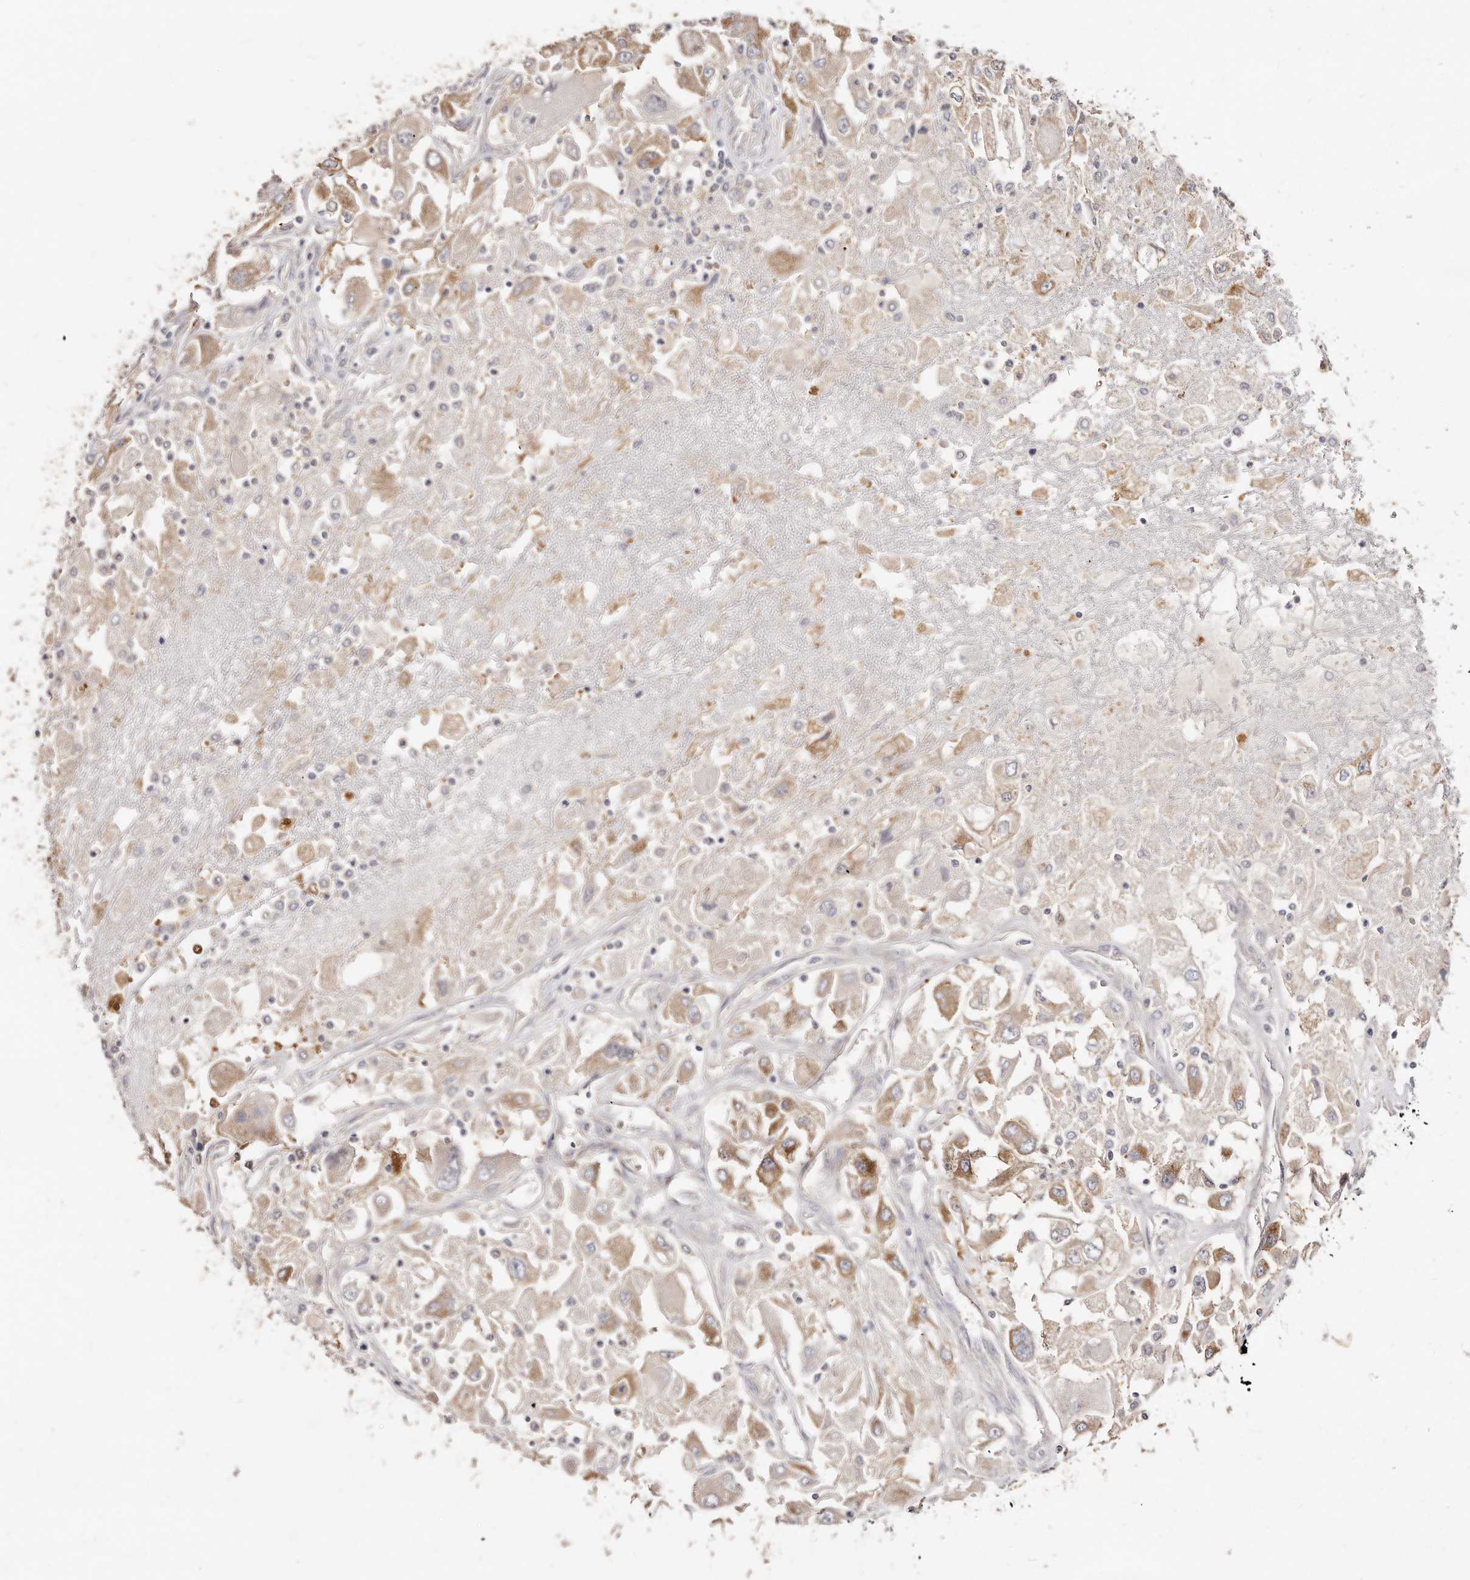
{"staining": {"intensity": "weak", "quantity": ">75%", "location": "cytoplasmic/membranous"}, "tissue": "renal cancer", "cell_type": "Tumor cells", "image_type": "cancer", "snomed": [{"axis": "morphology", "description": "Adenocarcinoma, NOS"}, {"axis": "topography", "description": "Kidney"}], "caption": "The immunohistochemical stain labels weak cytoplasmic/membranous staining in tumor cells of renal cancer tissue.", "gene": "BAIAP2L1", "patient": {"sex": "female", "age": 52}}